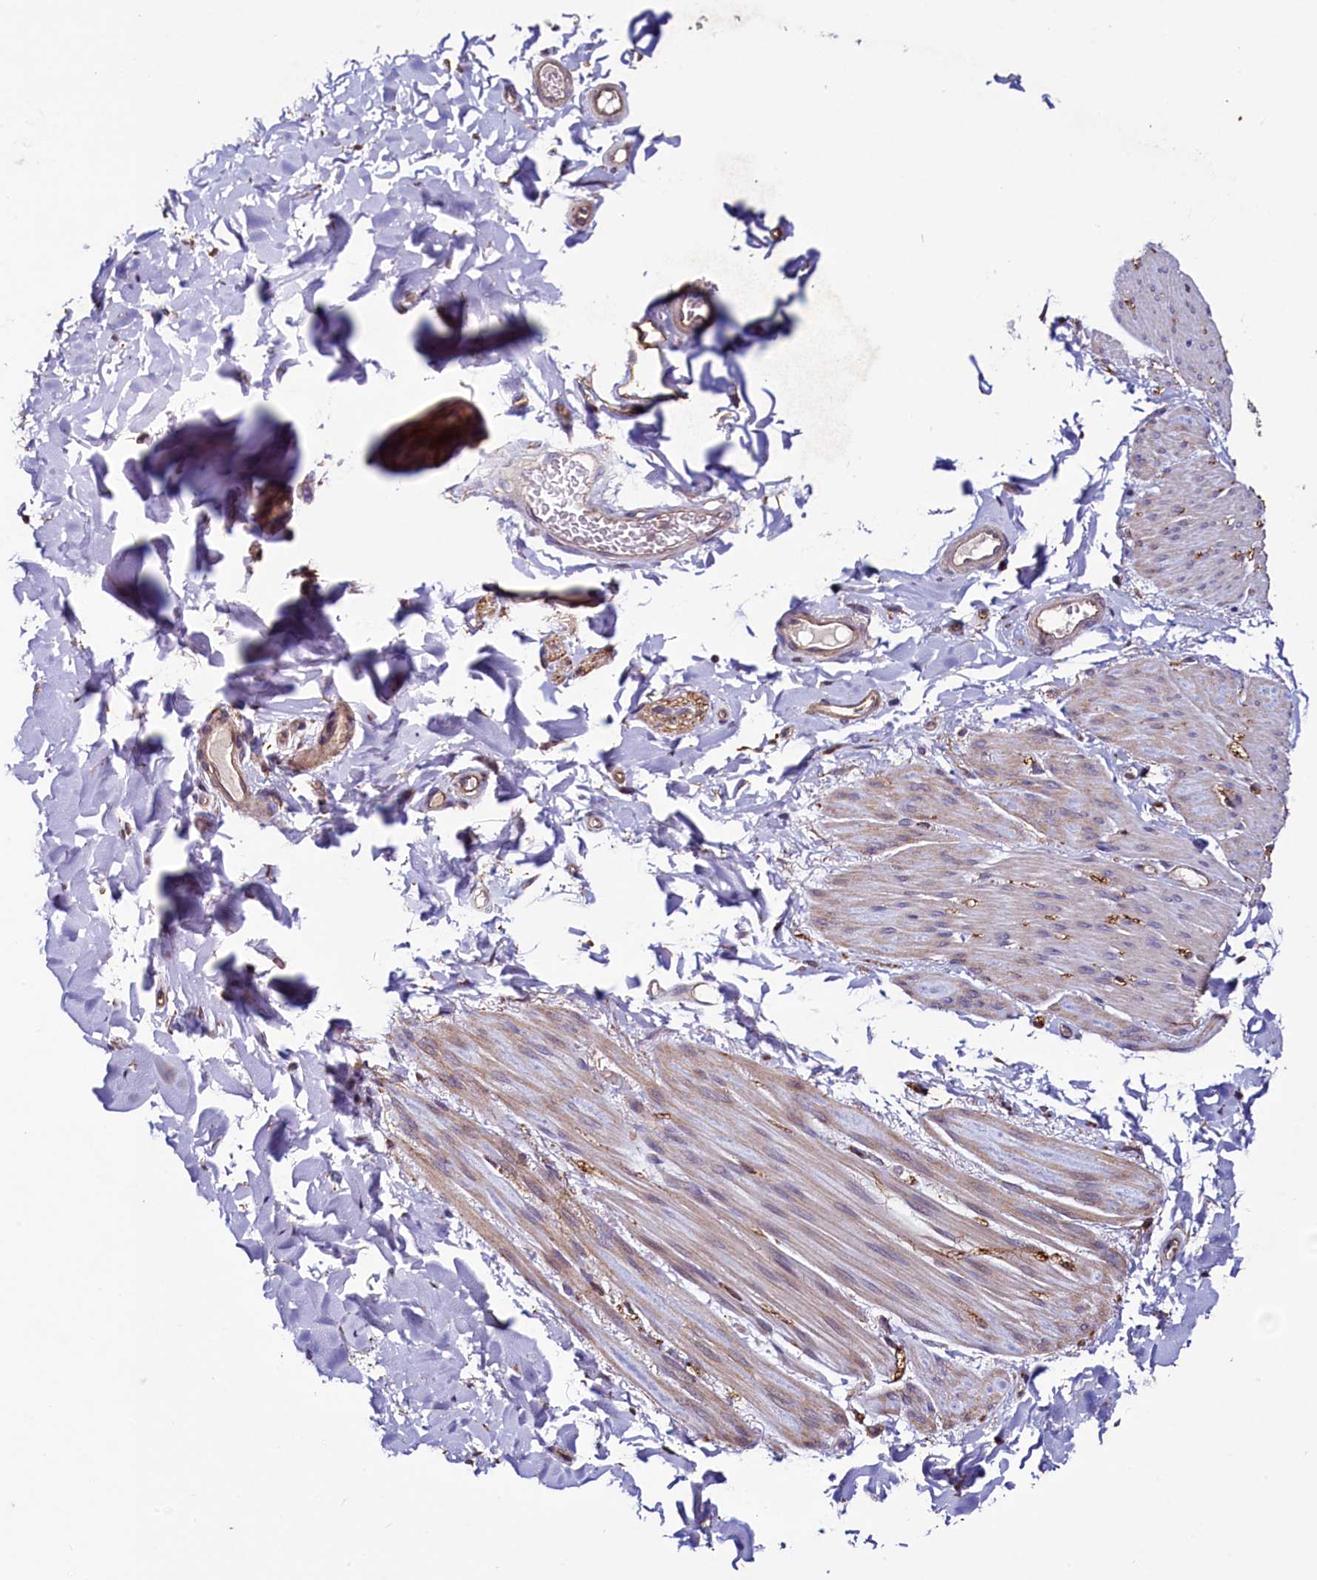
{"staining": {"intensity": "weak", "quantity": "<25%", "location": "cytoplasmic/membranous"}, "tissue": "adipose tissue", "cell_type": "Adipocytes", "image_type": "normal", "snomed": [{"axis": "morphology", "description": "Normal tissue, NOS"}, {"axis": "topography", "description": "Colon"}, {"axis": "topography", "description": "Peripheral nerve tissue"}], "caption": "Immunohistochemistry photomicrograph of normal adipose tissue stained for a protein (brown), which reveals no staining in adipocytes. The staining was performed using DAB to visualize the protein expression in brown, while the nuclei were stained in blue with hematoxylin (Magnification: 20x).", "gene": "PALM", "patient": {"sex": "female", "age": 61}}